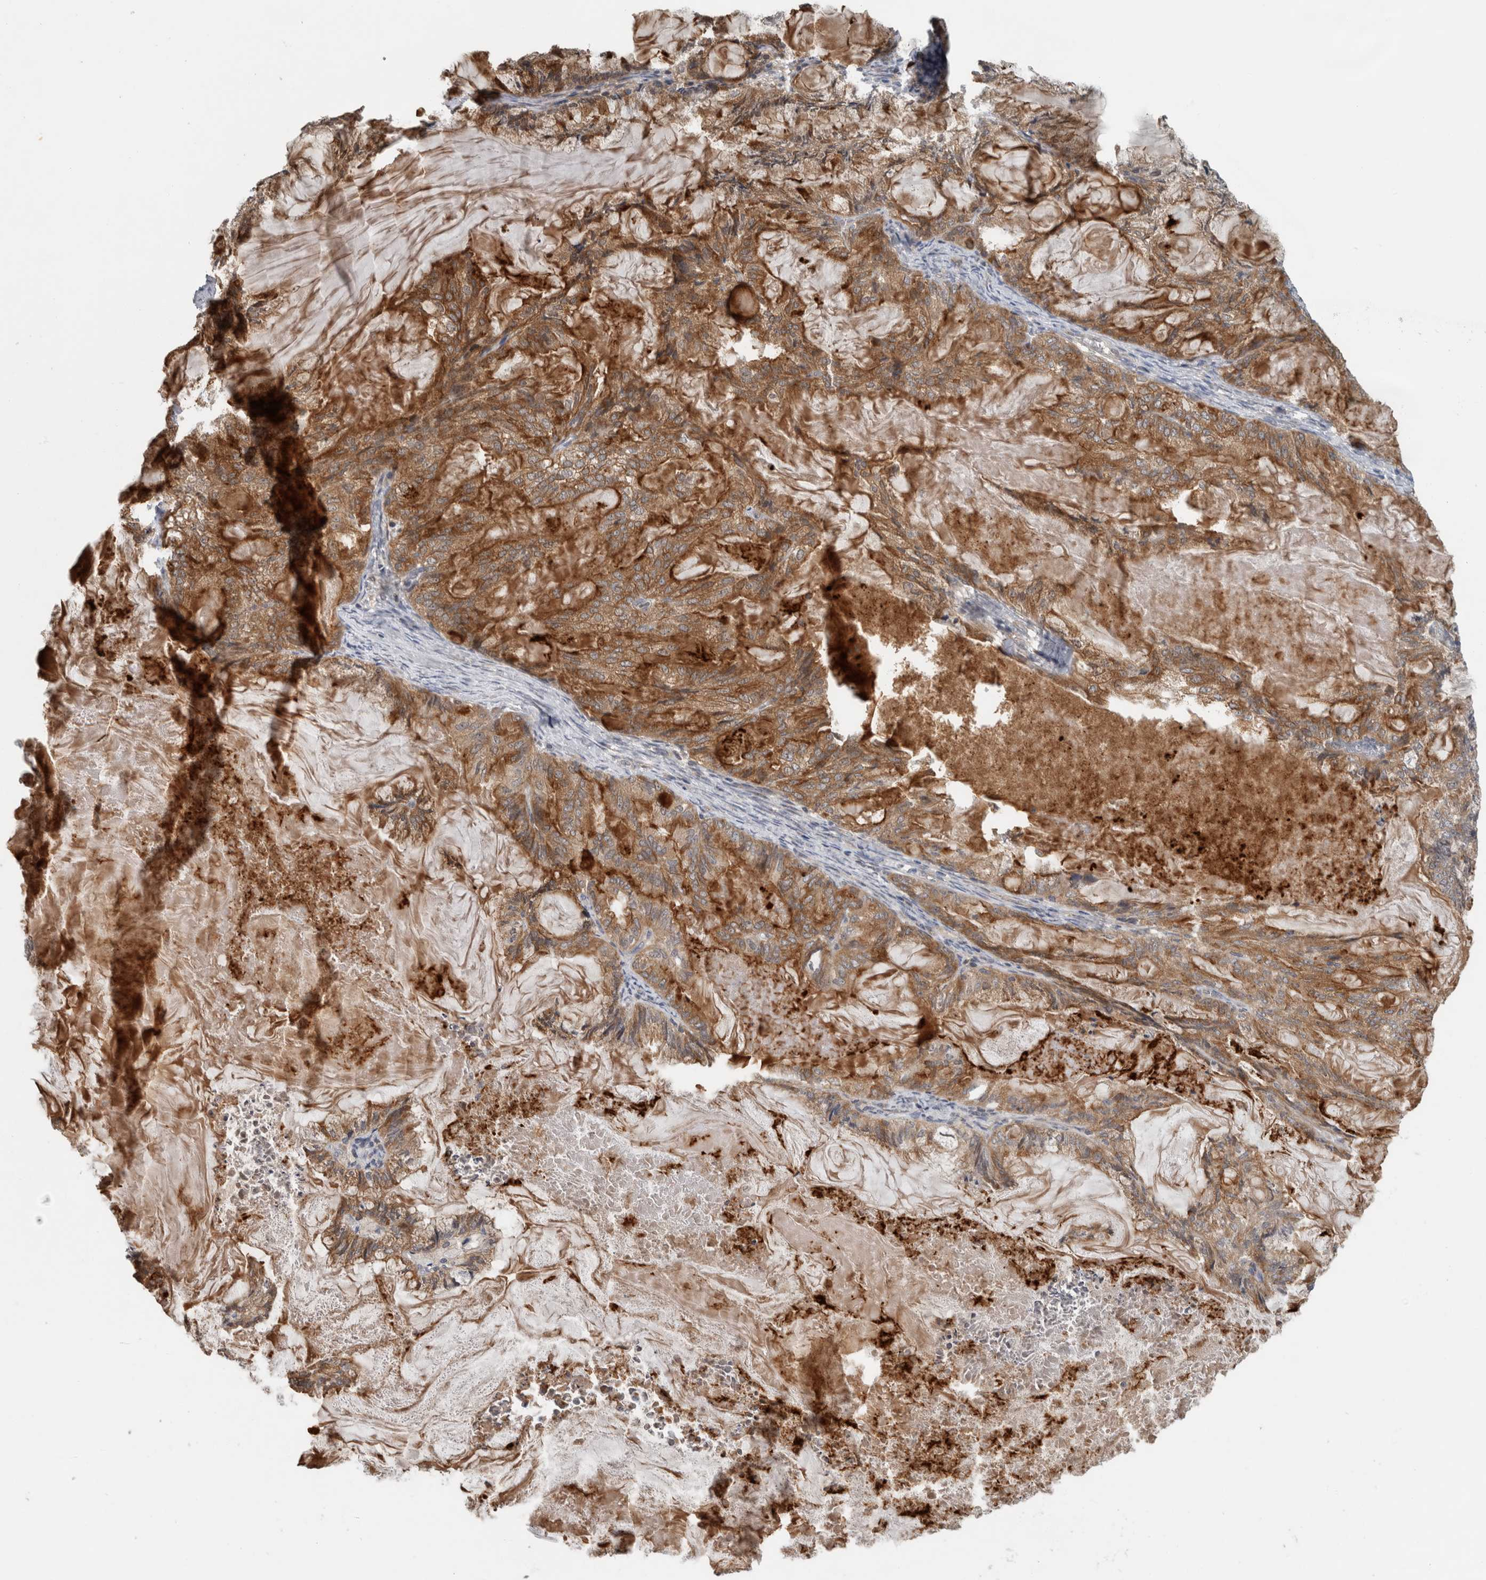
{"staining": {"intensity": "moderate", "quantity": ">75%", "location": "cytoplasmic/membranous"}, "tissue": "endometrial cancer", "cell_type": "Tumor cells", "image_type": "cancer", "snomed": [{"axis": "morphology", "description": "Adenocarcinoma, NOS"}, {"axis": "topography", "description": "Endometrium"}], "caption": "DAB (3,3'-diaminobenzidine) immunohistochemical staining of endometrial cancer shows moderate cytoplasmic/membranous protein expression in approximately >75% of tumor cells.", "gene": "PDCD2", "patient": {"sex": "female", "age": 86}}